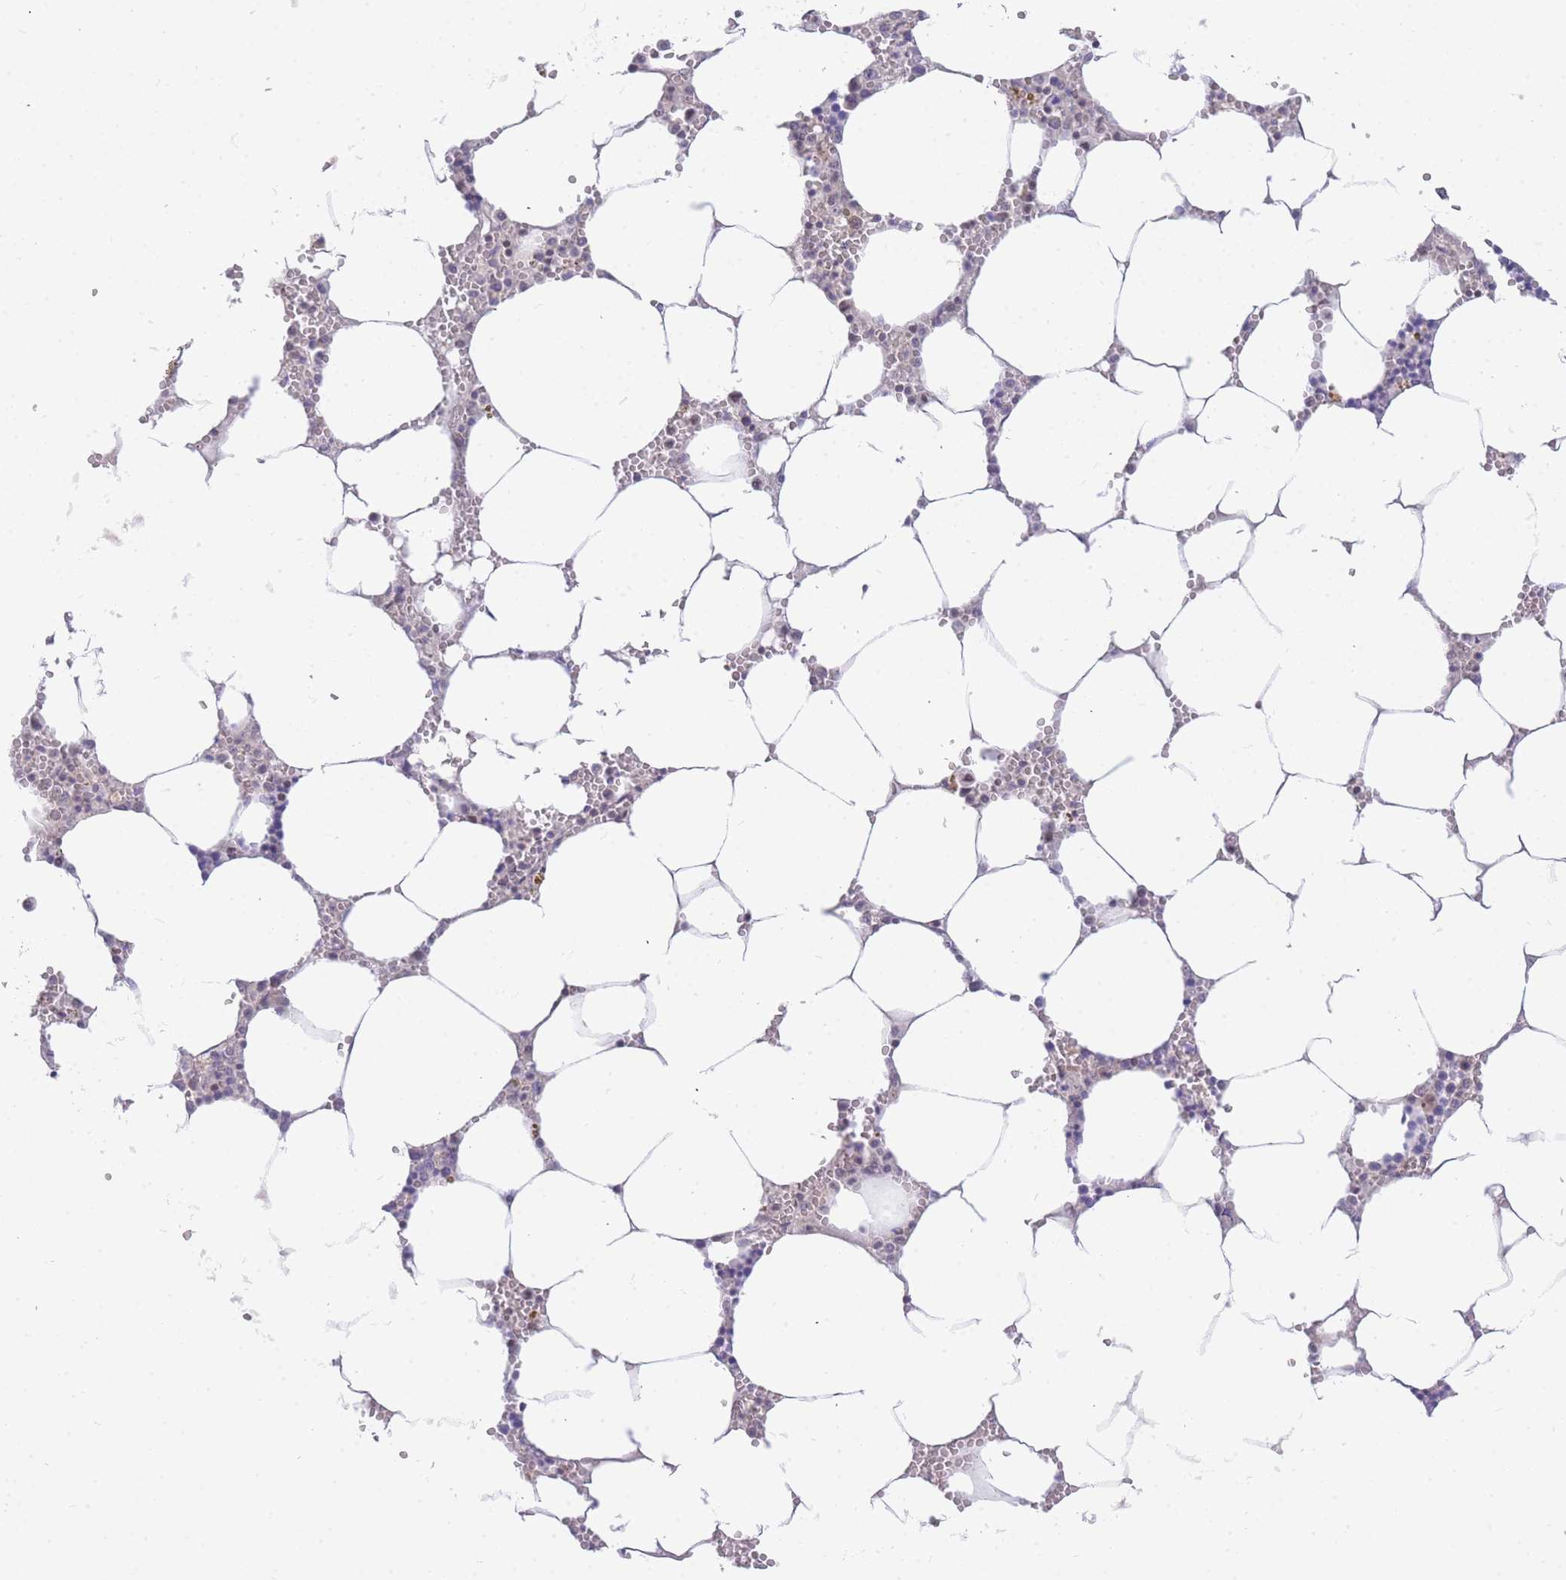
{"staining": {"intensity": "weak", "quantity": "<25%", "location": "cytoplasmic/membranous"}, "tissue": "bone marrow", "cell_type": "Hematopoietic cells", "image_type": "normal", "snomed": [{"axis": "morphology", "description": "Normal tissue, NOS"}, {"axis": "topography", "description": "Bone marrow"}], "caption": "A high-resolution histopathology image shows IHC staining of unremarkable bone marrow, which reveals no significant positivity in hematopoietic cells. (Brightfield microscopy of DAB immunohistochemistry (IHC) at high magnification).", "gene": "KIAA1191", "patient": {"sex": "male", "age": 70}}